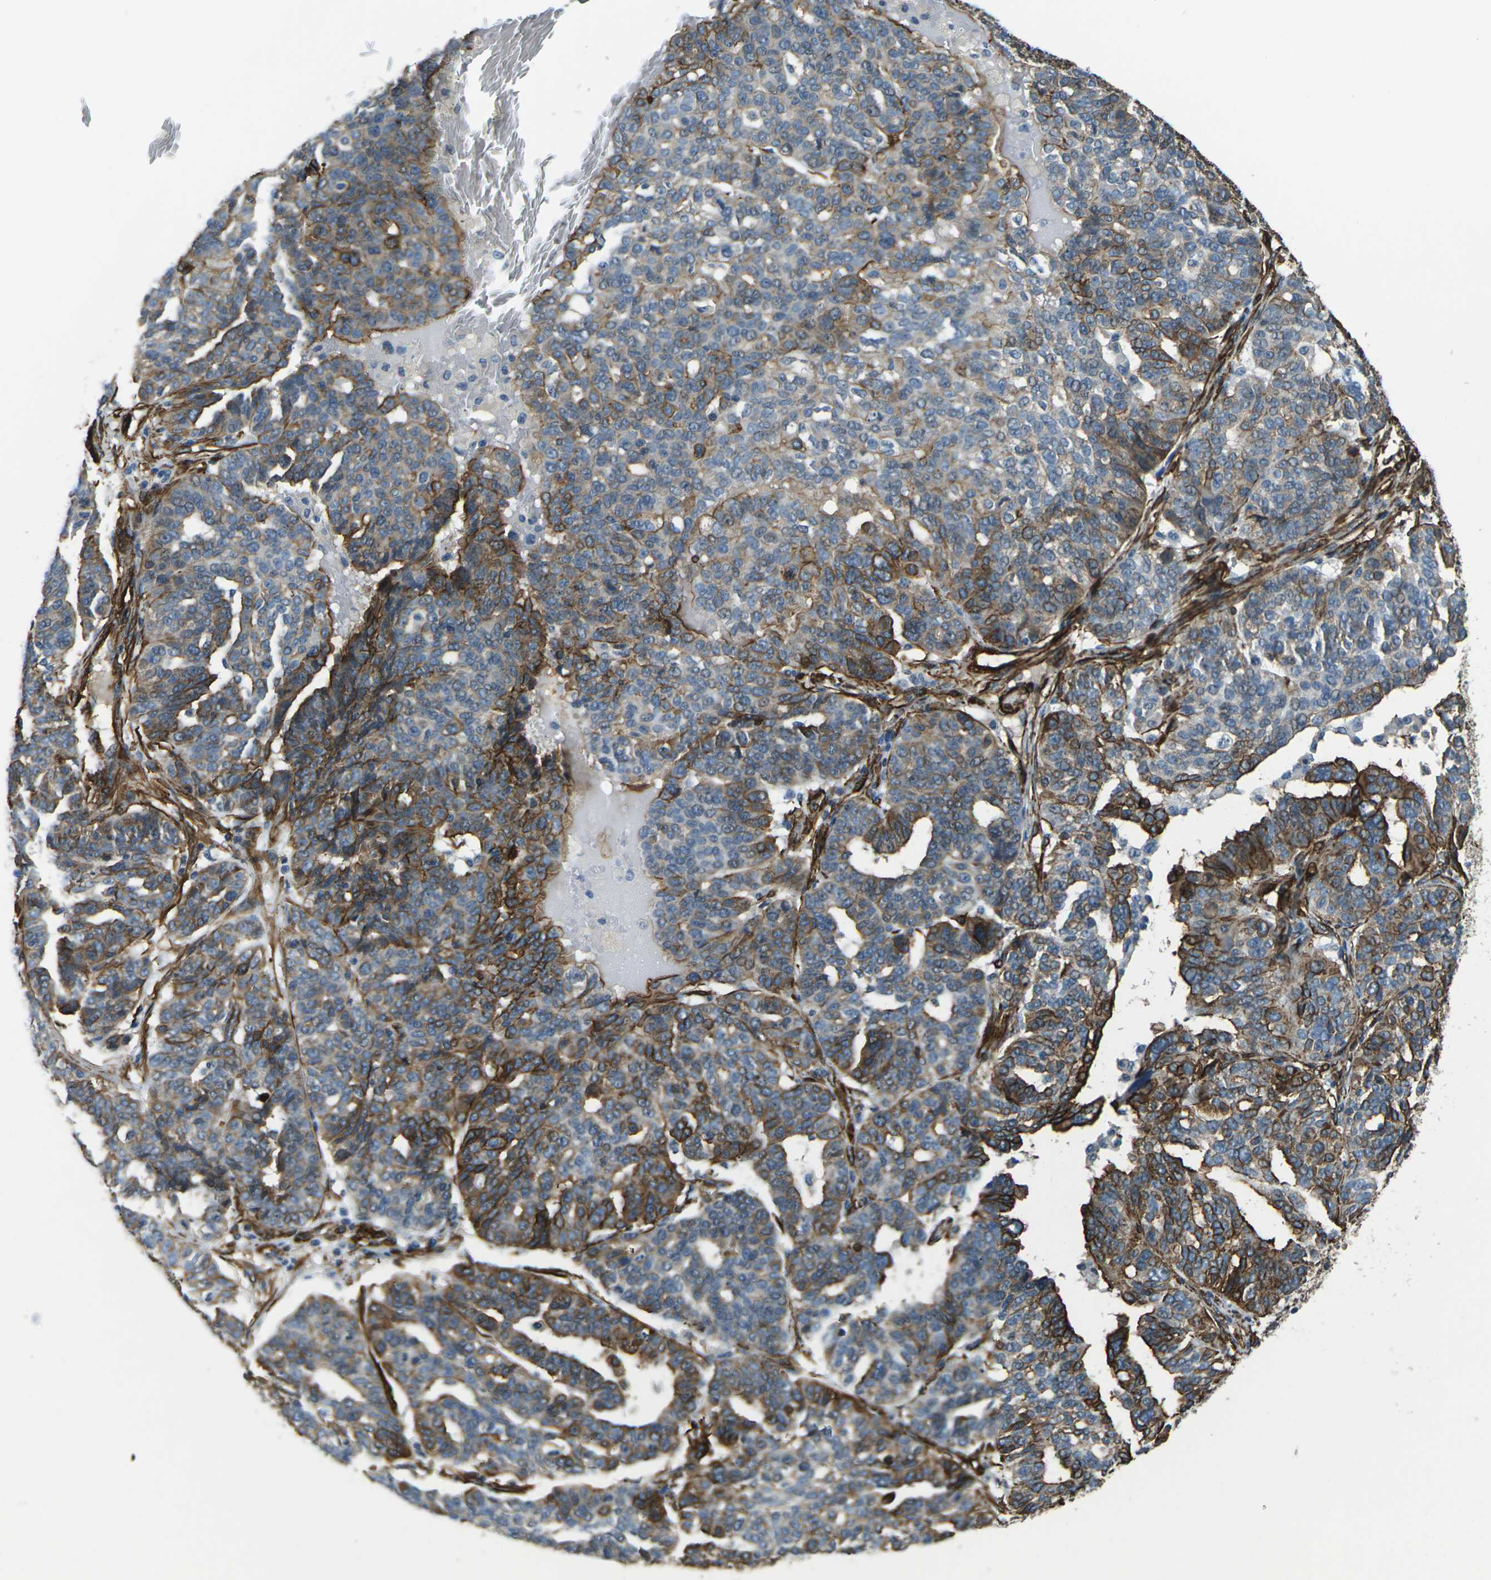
{"staining": {"intensity": "strong", "quantity": "25%-75%", "location": "cytoplasmic/membranous"}, "tissue": "ovarian cancer", "cell_type": "Tumor cells", "image_type": "cancer", "snomed": [{"axis": "morphology", "description": "Cystadenocarcinoma, serous, NOS"}, {"axis": "topography", "description": "Ovary"}], "caption": "Serous cystadenocarcinoma (ovarian) was stained to show a protein in brown. There is high levels of strong cytoplasmic/membranous positivity in about 25%-75% of tumor cells.", "gene": "GRAMD1C", "patient": {"sex": "female", "age": 59}}